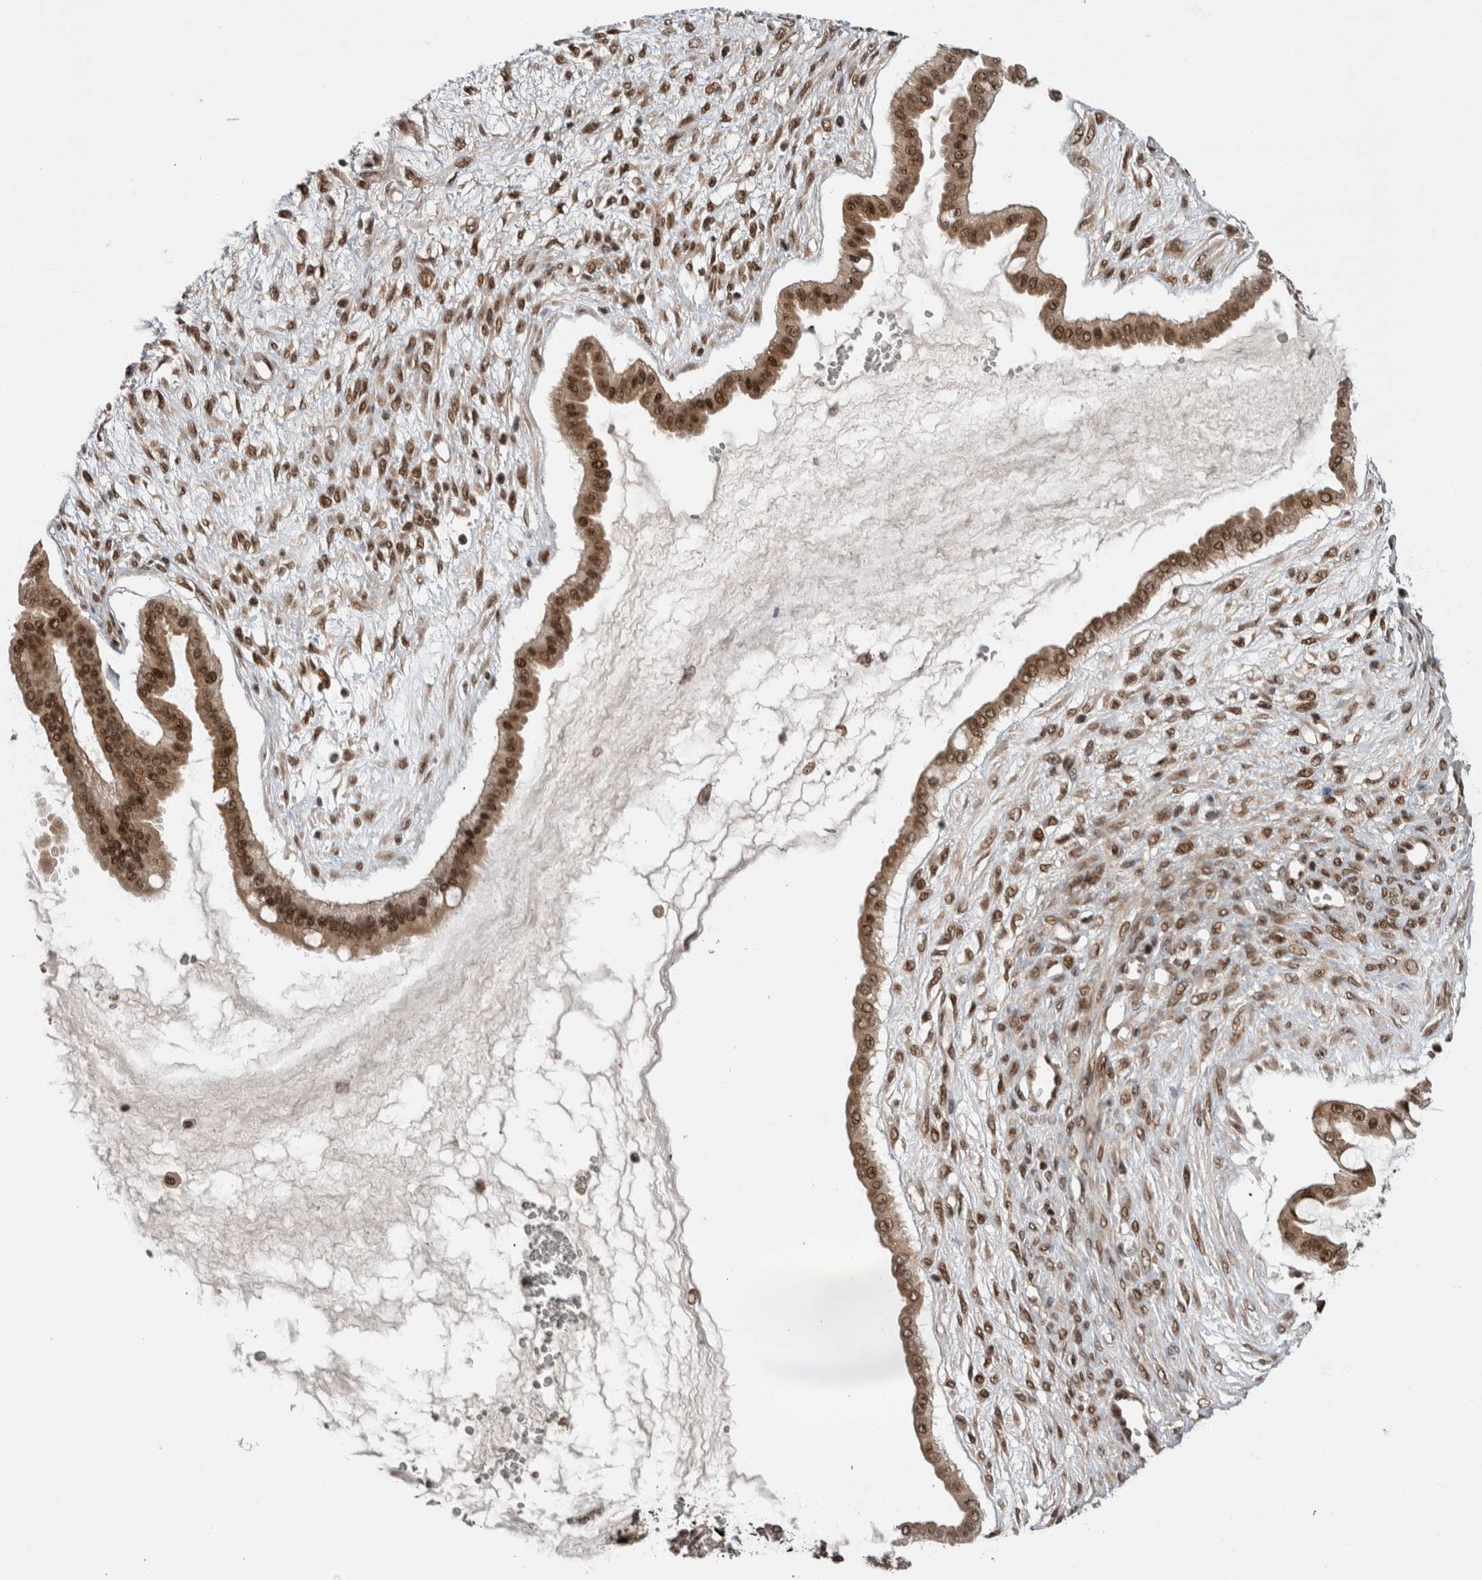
{"staining": {"intensity": "moderate", "quantity": ">75%", "location": "nuclear"}, "tissue": "ovarian cancer", "cell_type": "Tumor cells", "image_type": "cancer", "snomed": [{"axis": "morphology", "description": "Cystadenocarcinoma, mucinous, NOS"}, {"axis": "topography", "description": "Ovary"}], "caption": "A photomicrograph showing moderate nuclear positivity in about >75% of tumor cells in ovarian cancer, as visualized by brown immunohistochemical staining.", "gene": "CPSF2", "patient": {"sex": "female", "age": 73}}